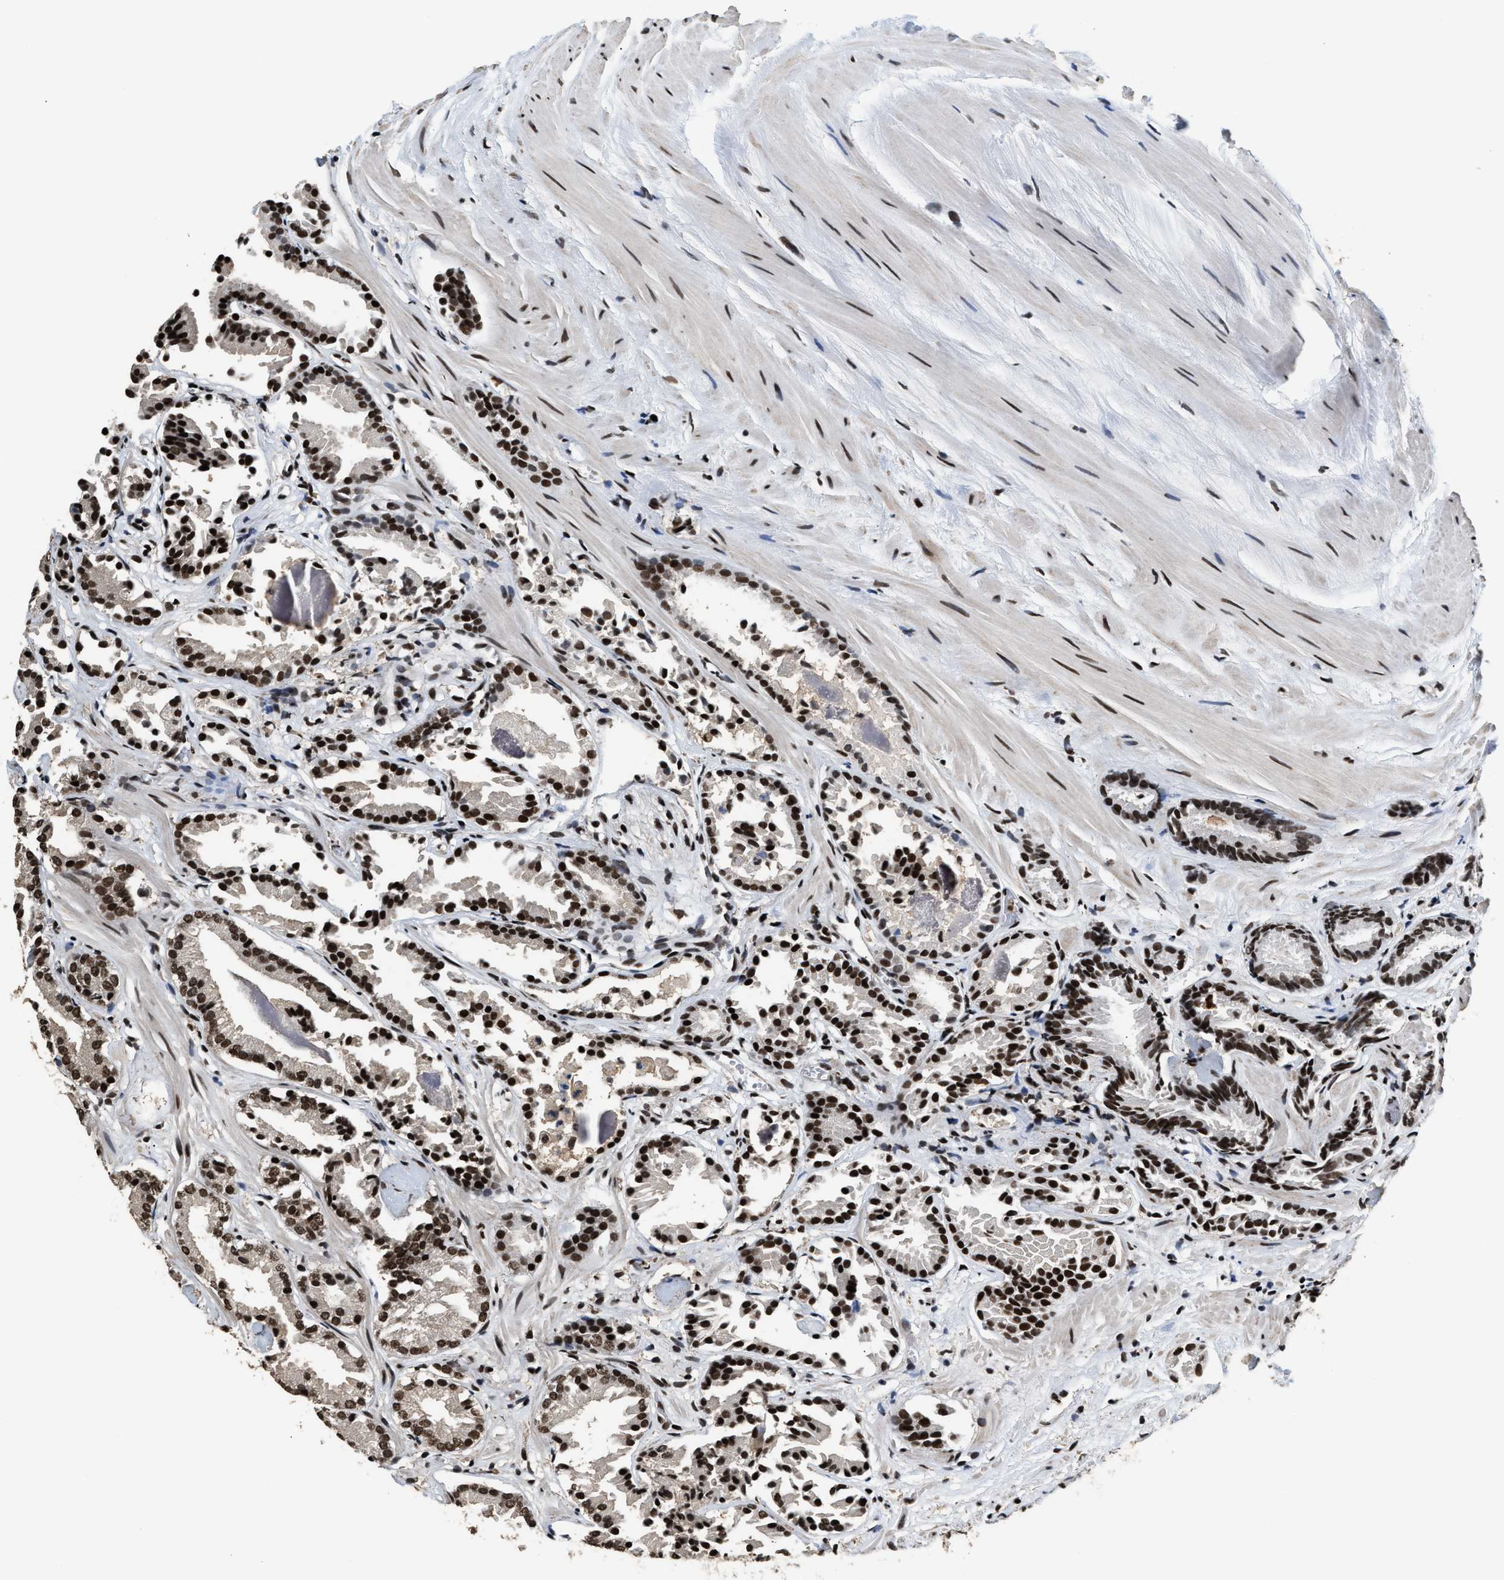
{"staining": {"intensity": "strong", "quantity": ">75%", "location": "nuclear"}, "tissue": "prostate cancer", "cell_type": "Tumor cells", "image_type": "cancer", "snomed": [{"axis": "morphology", "description": "Adenocarcinoma, Low grade"}, {"axis": "topography", "description": "Prostate"}], "caption": "Immunohistochemical staining of human prostate cancer demonstrates high levels of strong nuclear staining in about >75% of tumor cells.", "gene": "RAD21", "patient": {"sex": "male", "age": 51}}